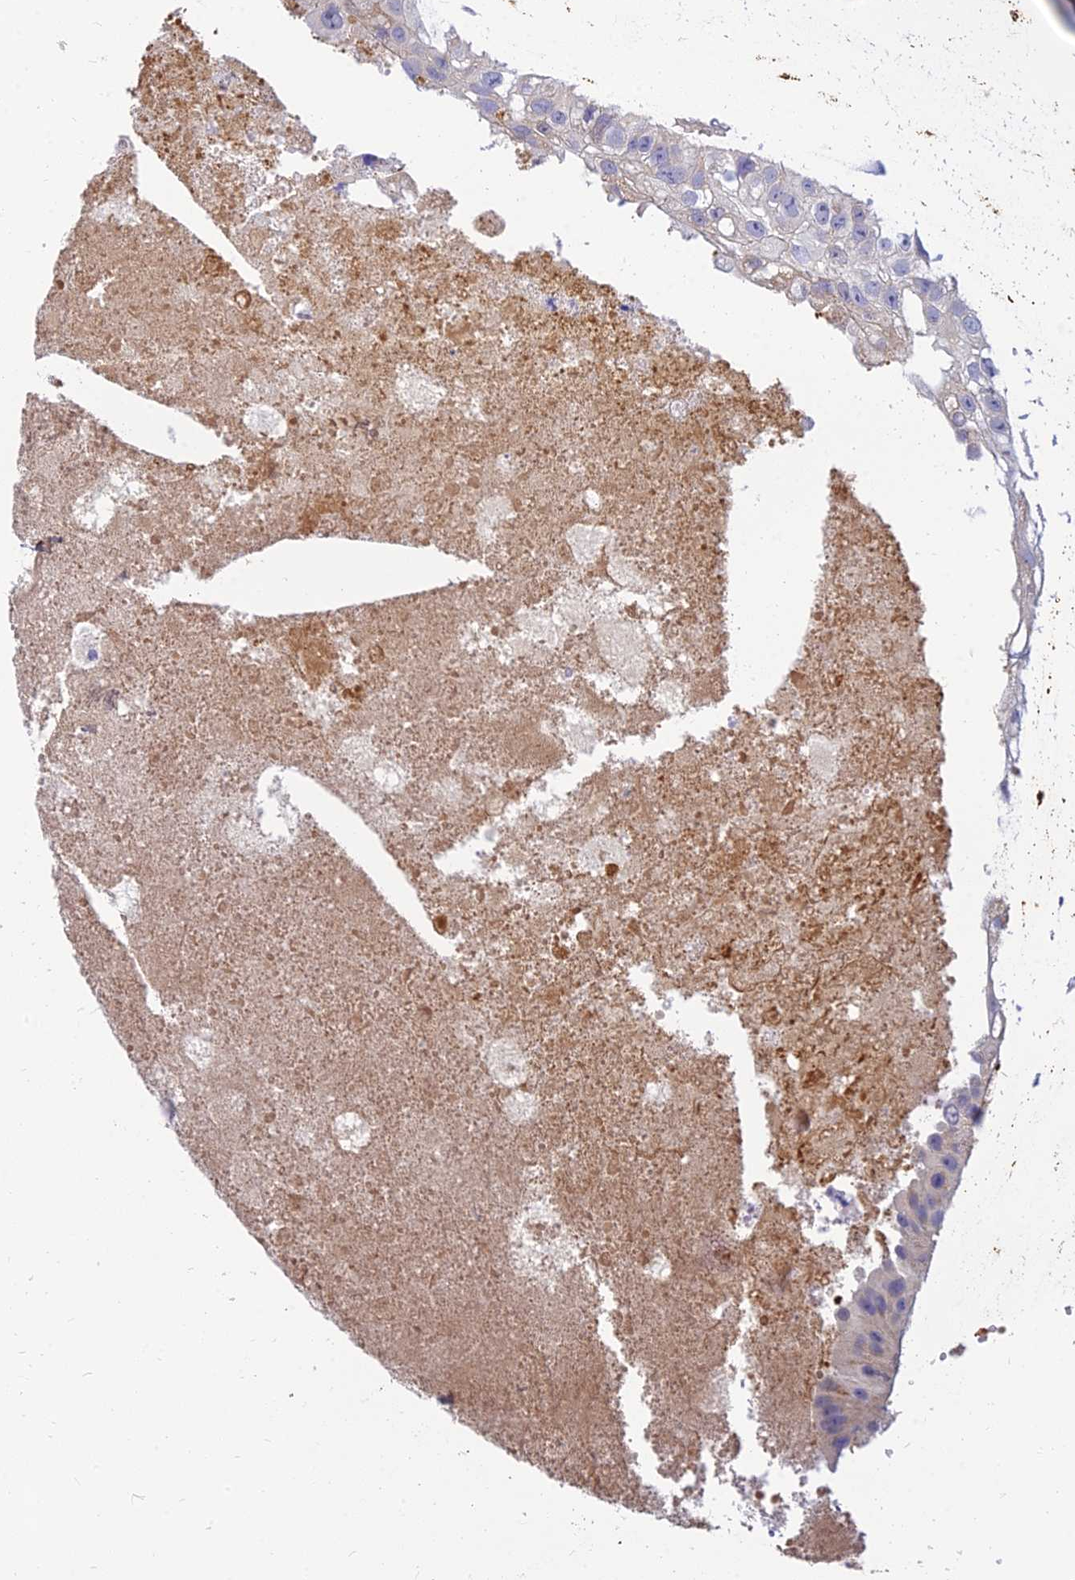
{"staining": {"intensity": "negative", "quantity": "none", "location": "none"}, "tissue": "head and neck cancer", "cell_type": "Tumor cells", "image_type": "cancer", "snomed": [{"axis": "morphology", "description": "Adenocarcinoma, NOS"}, {"axis": "morphology", "description": "Adenocarcinoma, metastatic, NOS"}, {"axis": "topography", "description": "Head-Neck"}], "caption": "A photomicrograph of head and neck cancer stained for a protein displays no brown staining in tumor cells.", "gene": "ANKS4B", "patient": {"sex": "male", "age": 75}}